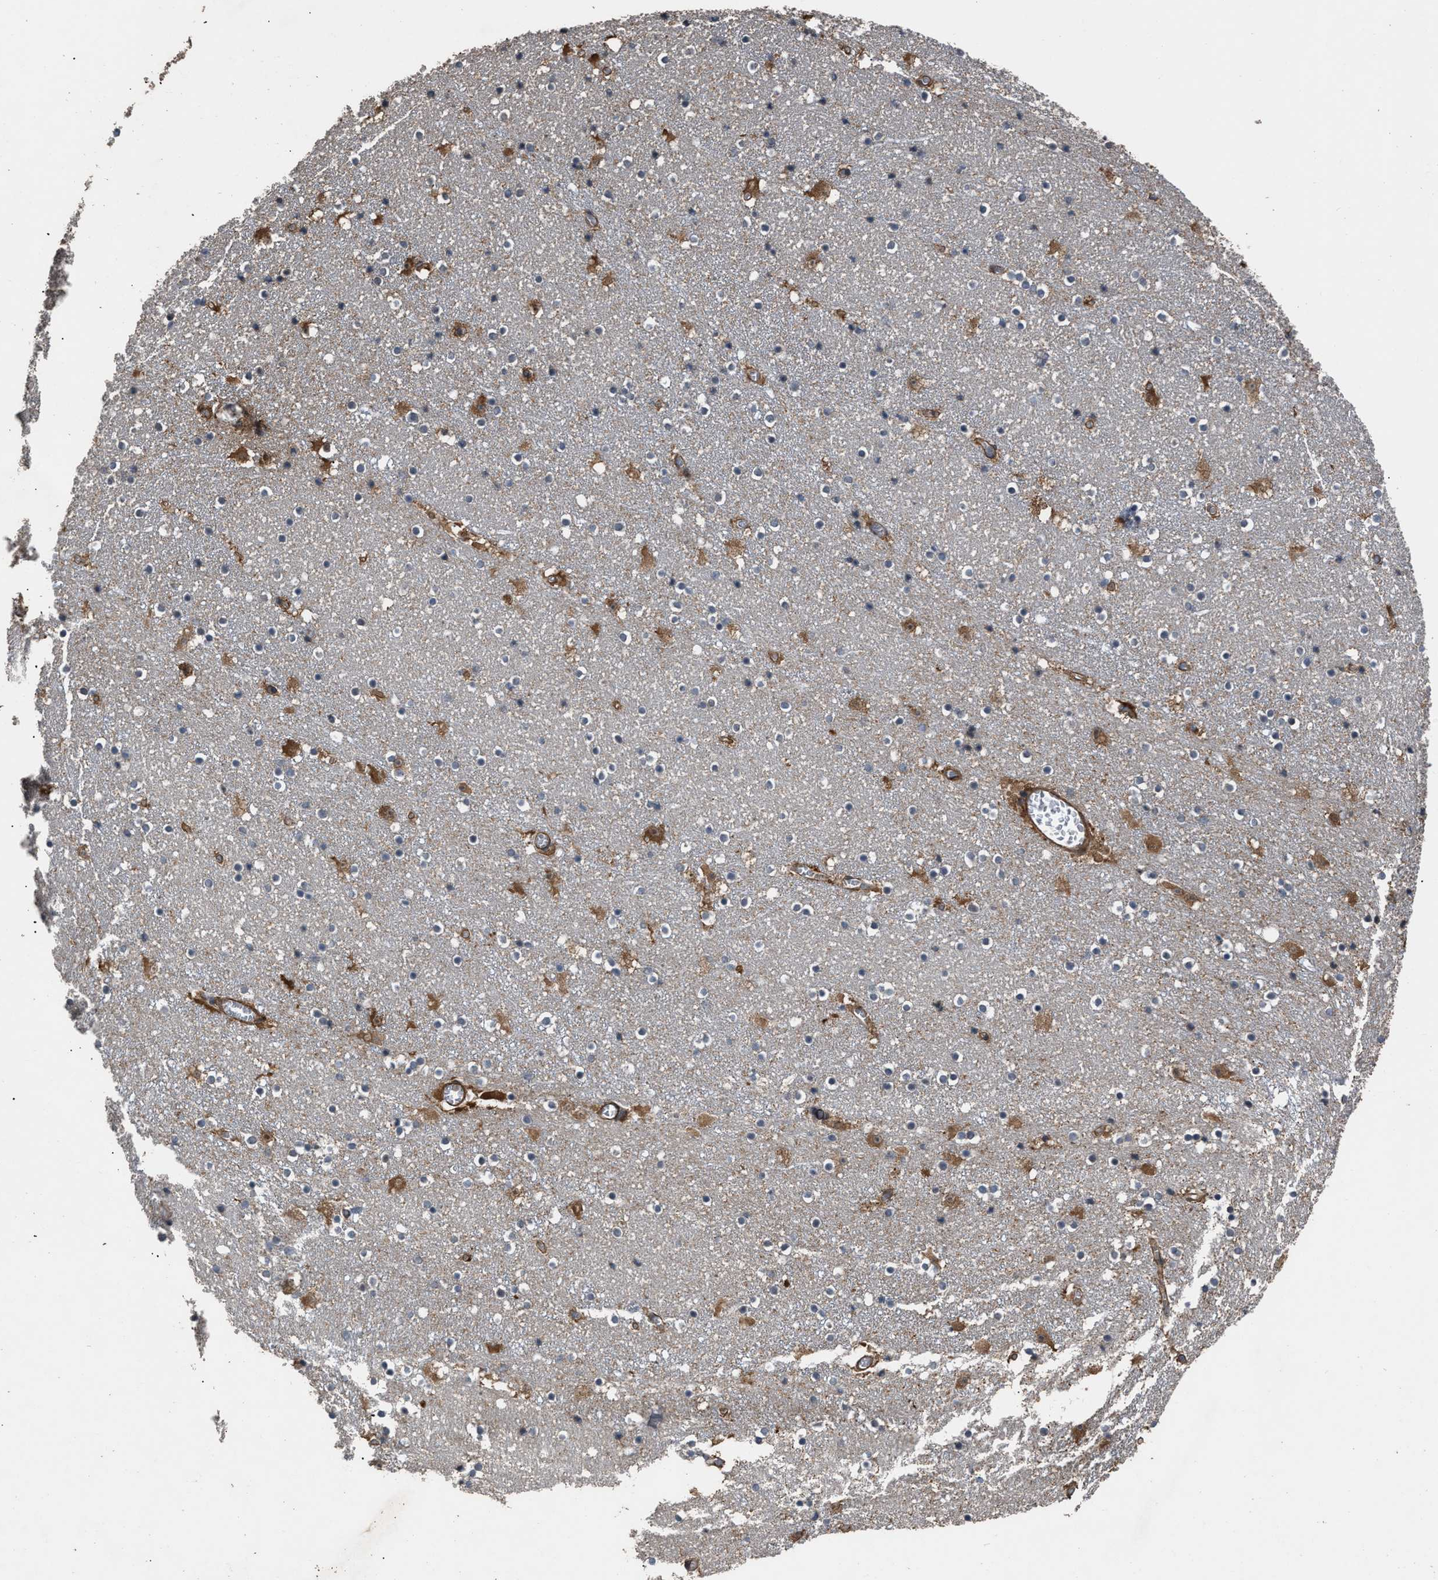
{"staining": {"intensity": "moderate", "quantity": "25%-75%", "location": "cytoplasmic/membranous"}, "tissue": "caudate", "cell_type": "Glial cells", "image_type": "normal", "snomed": [{"axis": "morphology", "description": "Normal tissue, NOS"}, {"axis": "topography", "description": "Lateral ventricle wall"}], "caption": "Glial cells exhibit moderate cytoplasmic/membranous staining in about 25%-75% of cells in benign caudate.", "gene": "UTRN", "patient": {"sex": "male", "age": 45}}